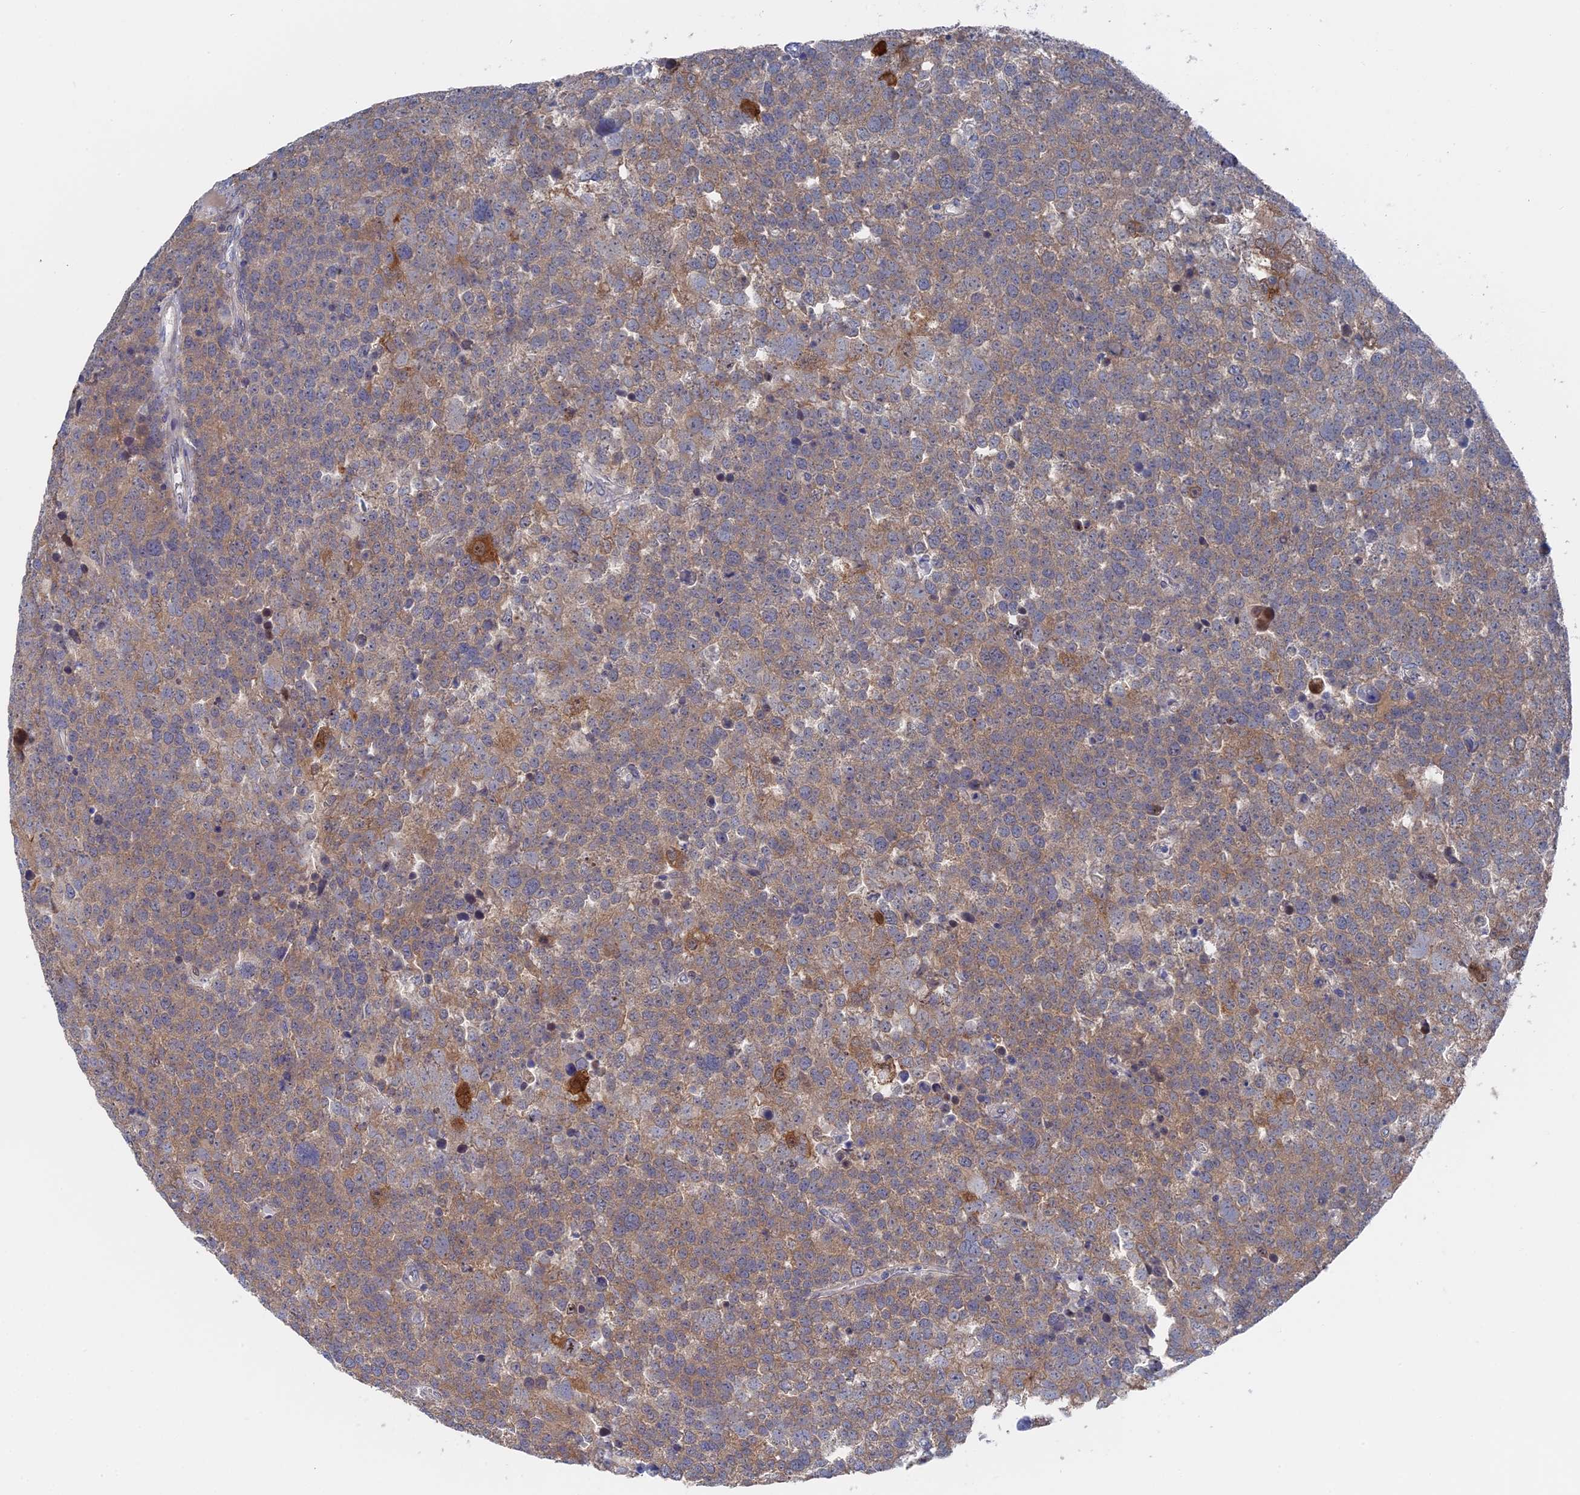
{"staining": {"intensity": "weak", "quantity": ">75%", "location": "cytoplasmic/membranous"}, "tissue": "testis cancer", "cell_type": "Tumor cells", "image_type": "cancer", "snomed": [{"axis": "morphology", "description": "Seminoma, NOS"}, {"axis": "topography", "description": "Testis"}], "caption": "Immunohistochemical staining of human testis cancer shows low levels of weak cytoplasmic/membranous protein staining in about >75% of tumor cells. (DAB (3,3'-diaminobenzidine) = brown stain, brightfield microscopy at high magnification).", "gene": "TMEM161A", "patient": {"sex": "male", "age": 71}}